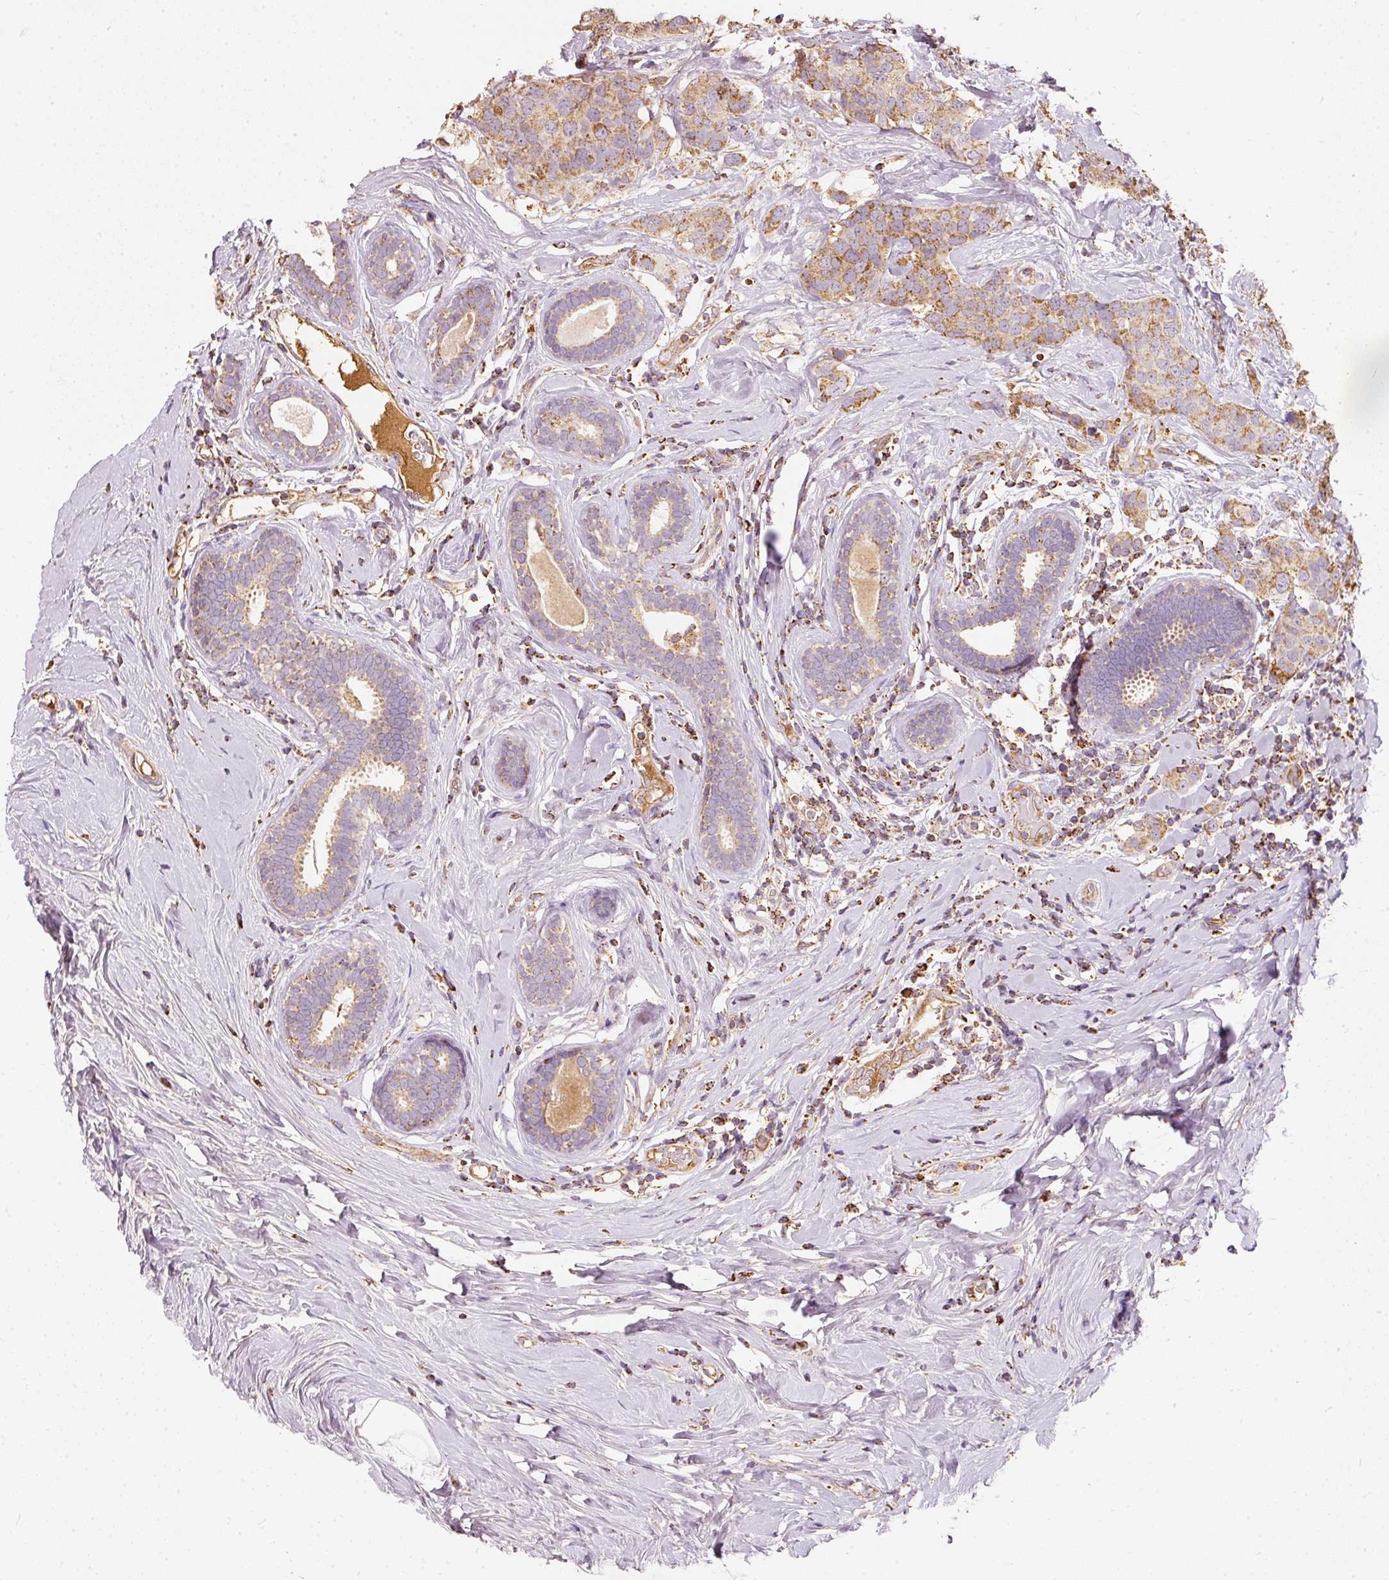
{"staining": {"intensity": "moderate", "quantity": ">75%", "location": "cytoplasmic/membranous"}, "tissue": "breast cancer", "cell_type": "Tumor cells", "image_type": "cancer", "snomed": [{"axis": "morphology", "description": "Lobular carcinoma"}, {"axis": "topography", "description": "Breast"}], "caption": "Breast lobular carcinoma was stained to show a protein in brown. There is medium levels of moderate cytoplasmic/membranous expression in approximately >75% of tumor cells.", "gene": "PSENEN", "patient": {"sex": "female", "age": 59}}